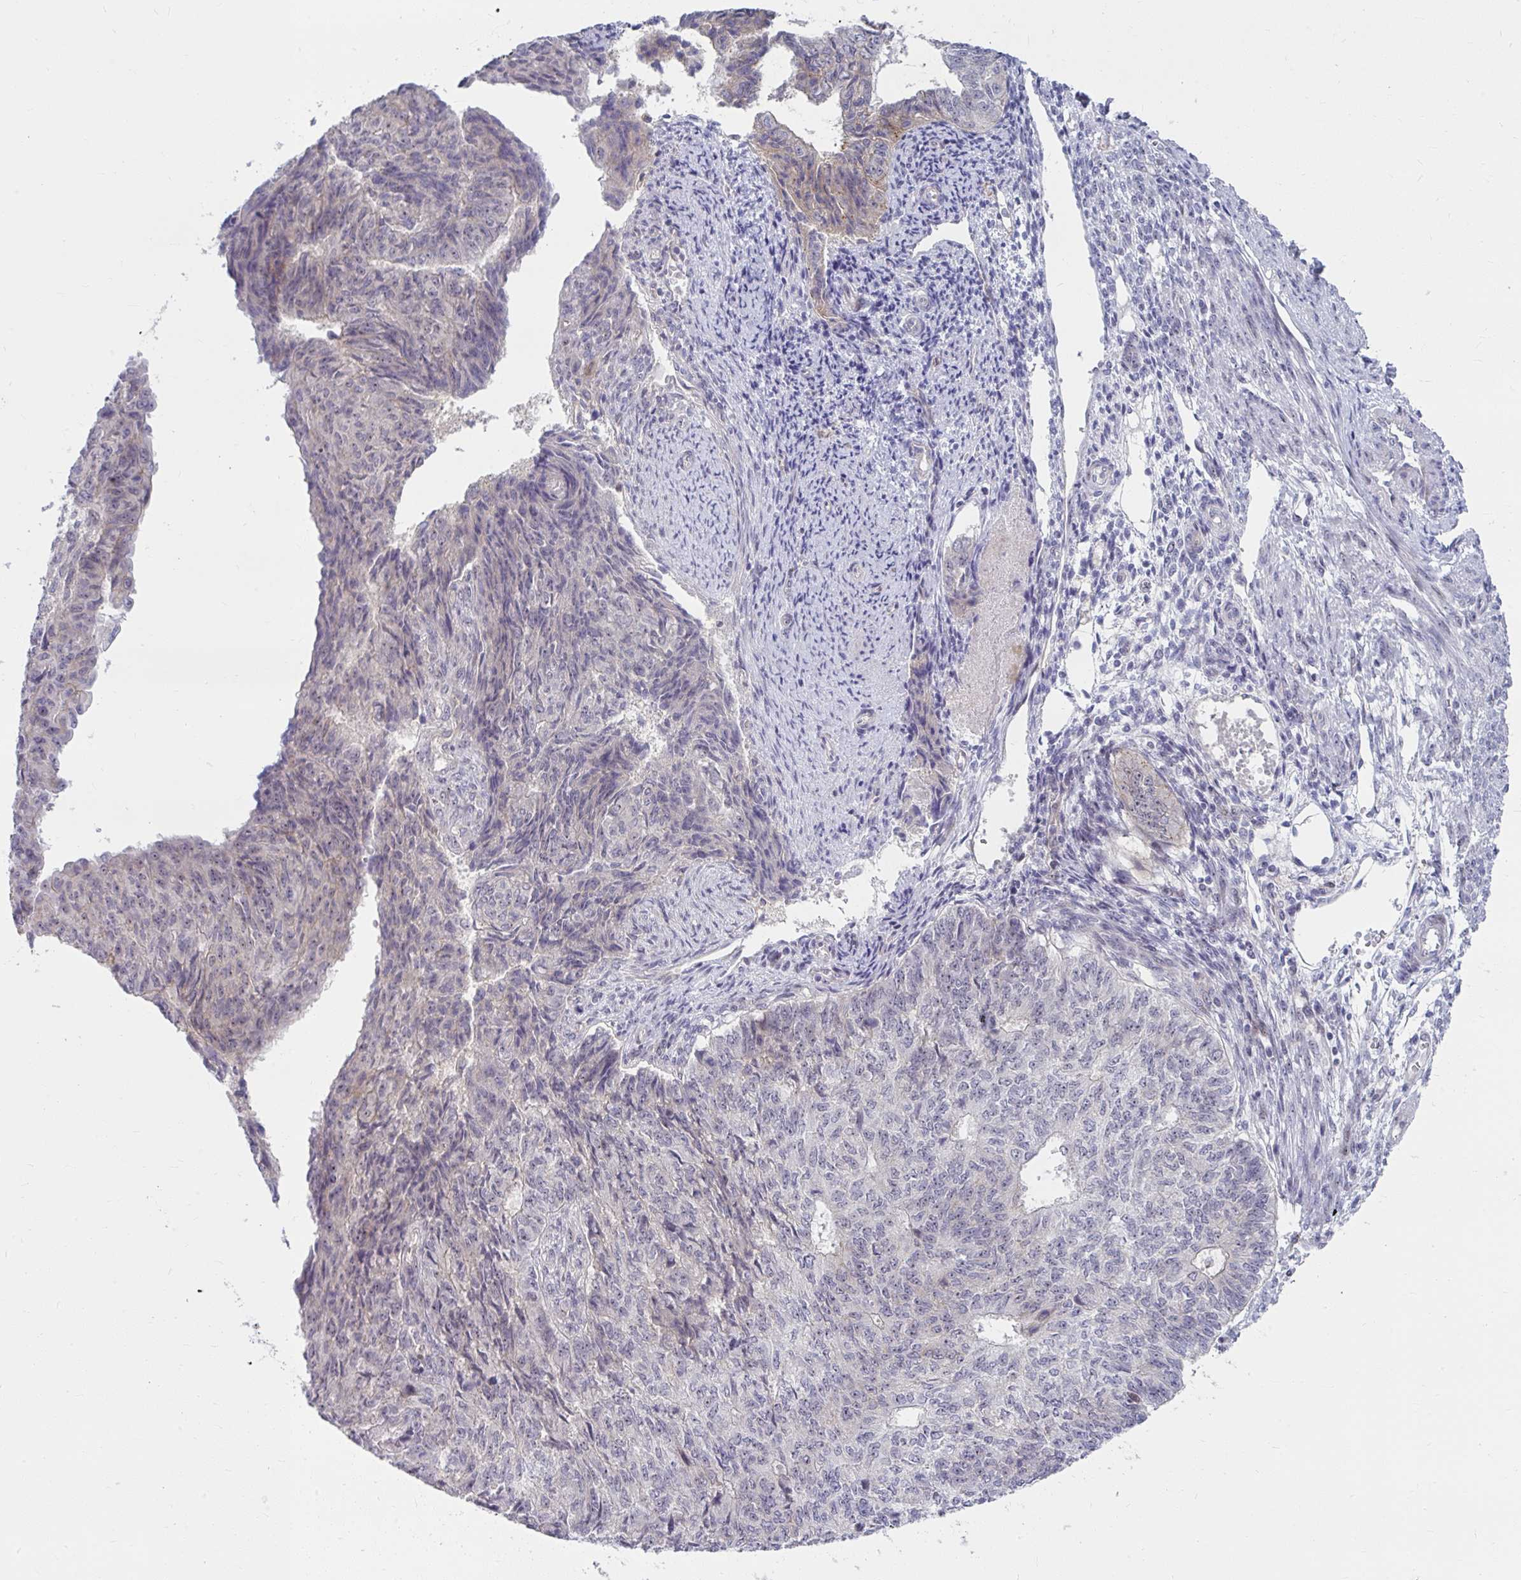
{"staining": {"intensity": "negative", "quantity": "none", "location": "none"}, "tissue": "endometrial cancer", "cell_type": "Tumor cells", "image_type": "cancer", "snomed": [{"axis": "morphology", "description": "Adenocarcinoma, NOS"}, {"axis": "topography", "description": "Endometrium"}], "caption": "Immunohistochemistry image of human endometrial cancer stained for a protein (brown), which exhibits no expression in tumor cells. Brightfield microscopy of immunohistochemistry (IHC) stained with DAB (3,3'-diaminobenzidine) (brown) and hematoxylin (blue), captured at high magnification.", "gene": "MUS81", "patient": {"sex": "female", "age": 32}}